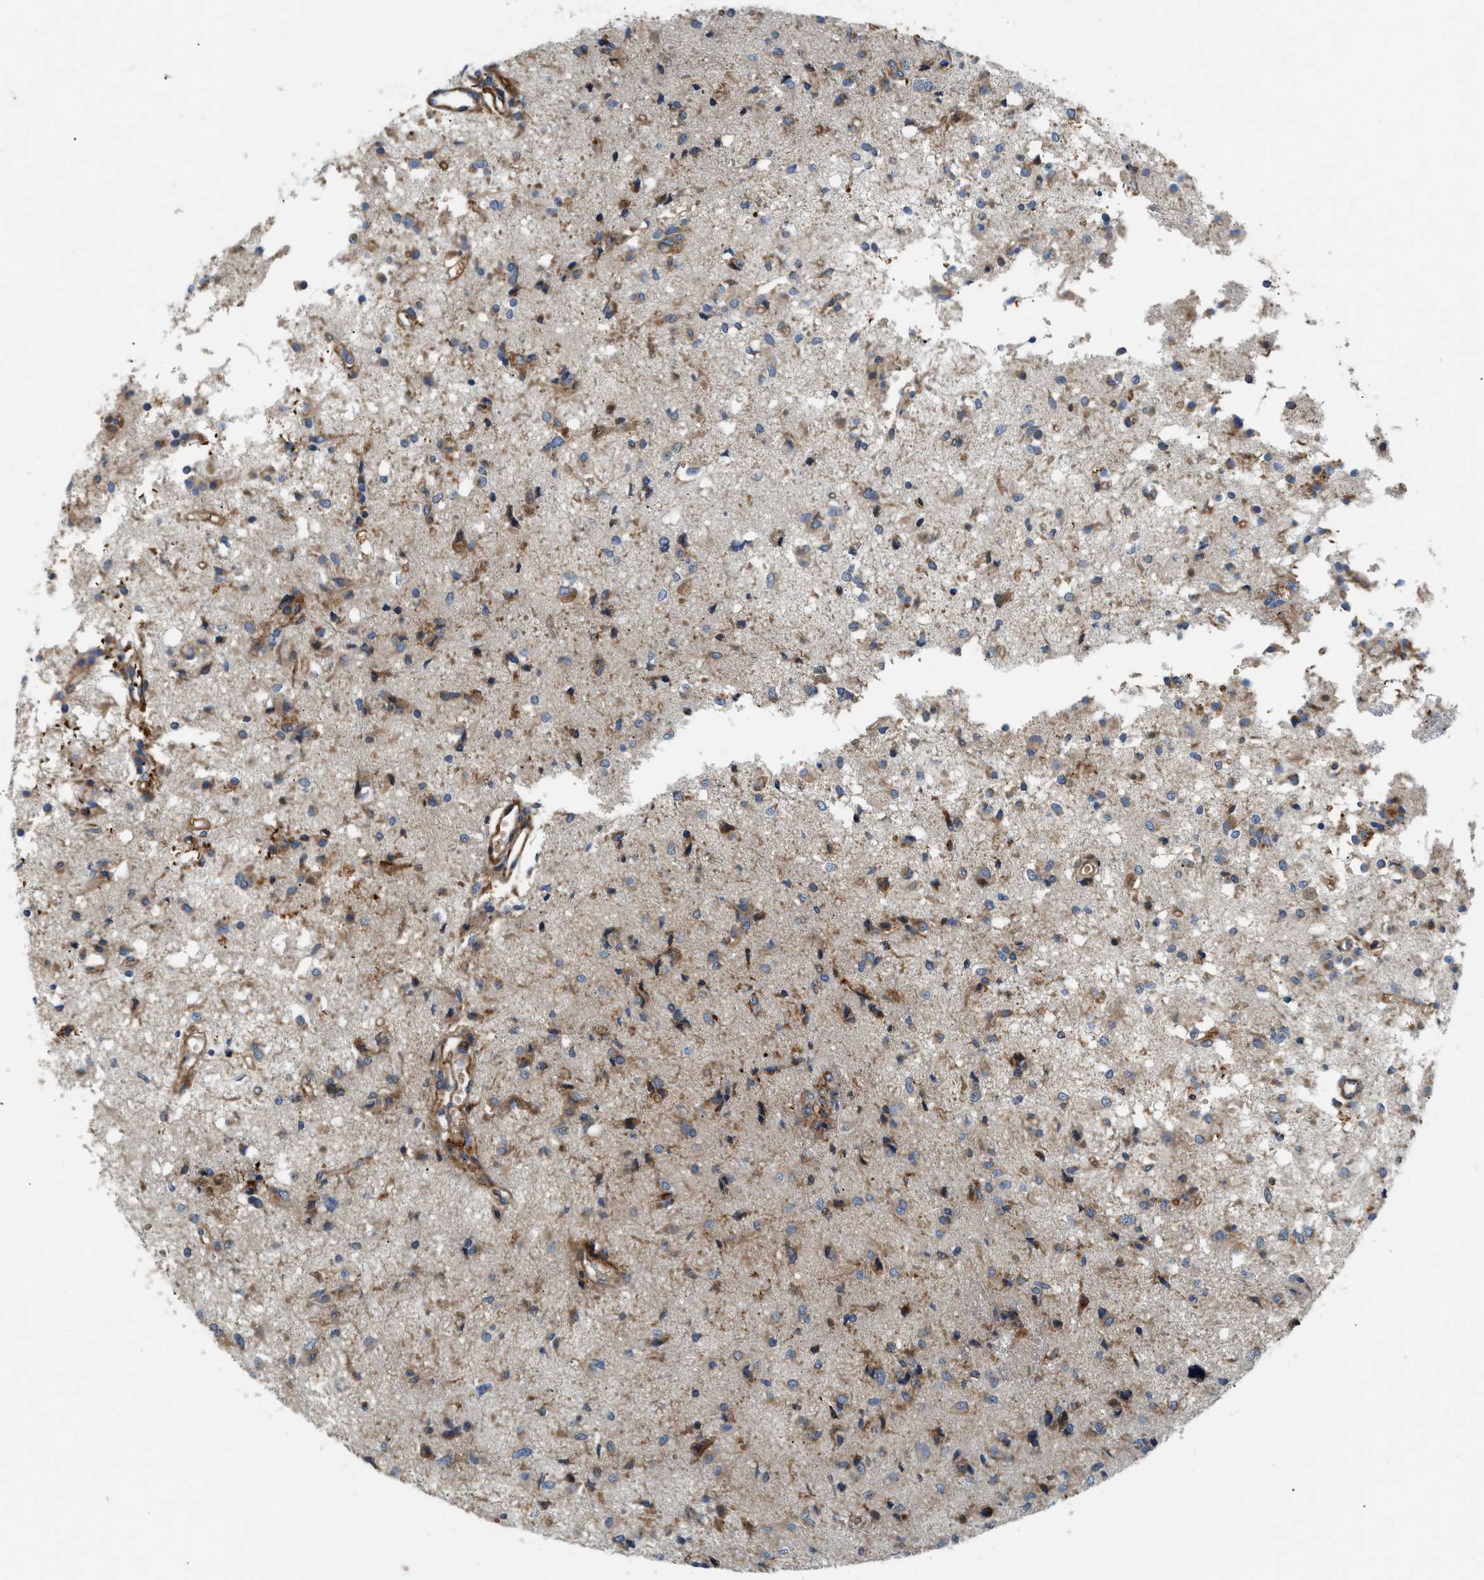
{"staining": {"intensity": "weak", "quantity": "25%-75%", "location": "cytoplasmic/membranous"}, "tissue": "glioma", "cell_type": "Tumor cells", "image_type": "cancer", "snomed": [{"axis": "morphology", "description": "Glioma, malignant, High grade"}, {"axis": "topography", "description": "Brain"}], "caption": "Immunohistochemical staining of malignant glioma (high-grade) exhibits weak cytoplasmic/membranous protein expression in about 25%-75% of tumor cells. Ihc stains the protein of interest in brown and the nuclei are stained blue.", "gene": "DHODH", "patient": {"sex": "female", "age": 59}}